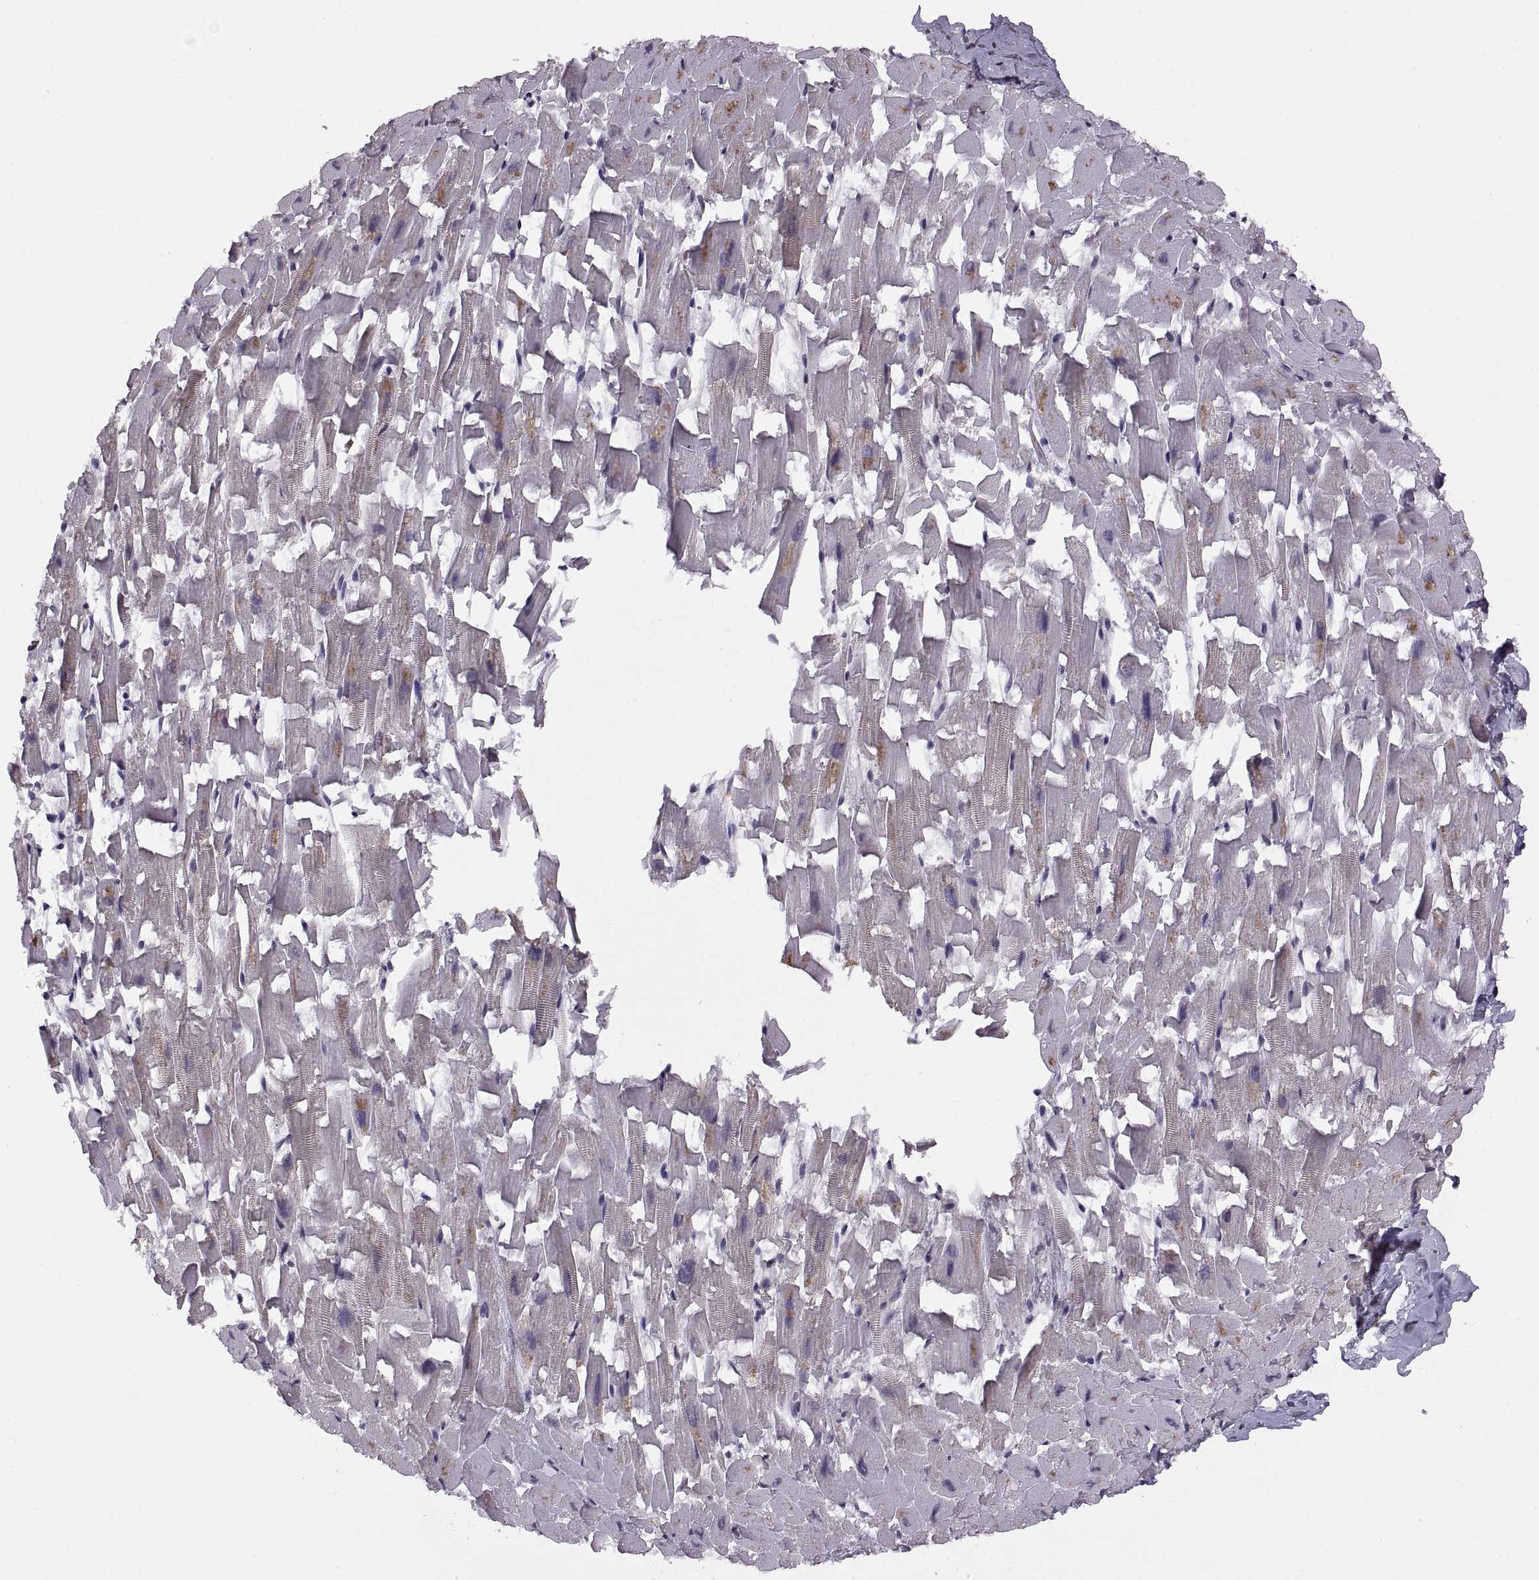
{"staining": {"intensity": "strong", "quantity": "<25%", "location": "nuclear"}, "tissue": "heart muscle", "cell_type": "Cardiomyocytes", "image_type": "normal", "snomed": [{"axis": "morphology", "description": "Normal tissue, NOS"}, {"axis": "topography", "description": "Heart"}], "caption": "DAB (3,3'-diaminobenzidine) immunohistochemical staining of normal human heart muscle exhibits strong nuclear protein expression in about <25% of cardiomyocytes. The staining is performed using DAB (3,3'-diaminobenzidine) brown chromogen to label protein expression. The nuclei are counter-stained blue using hematoxylin.", "gene": "INTS3", "patient": {"sex": "female", "age": 64}}